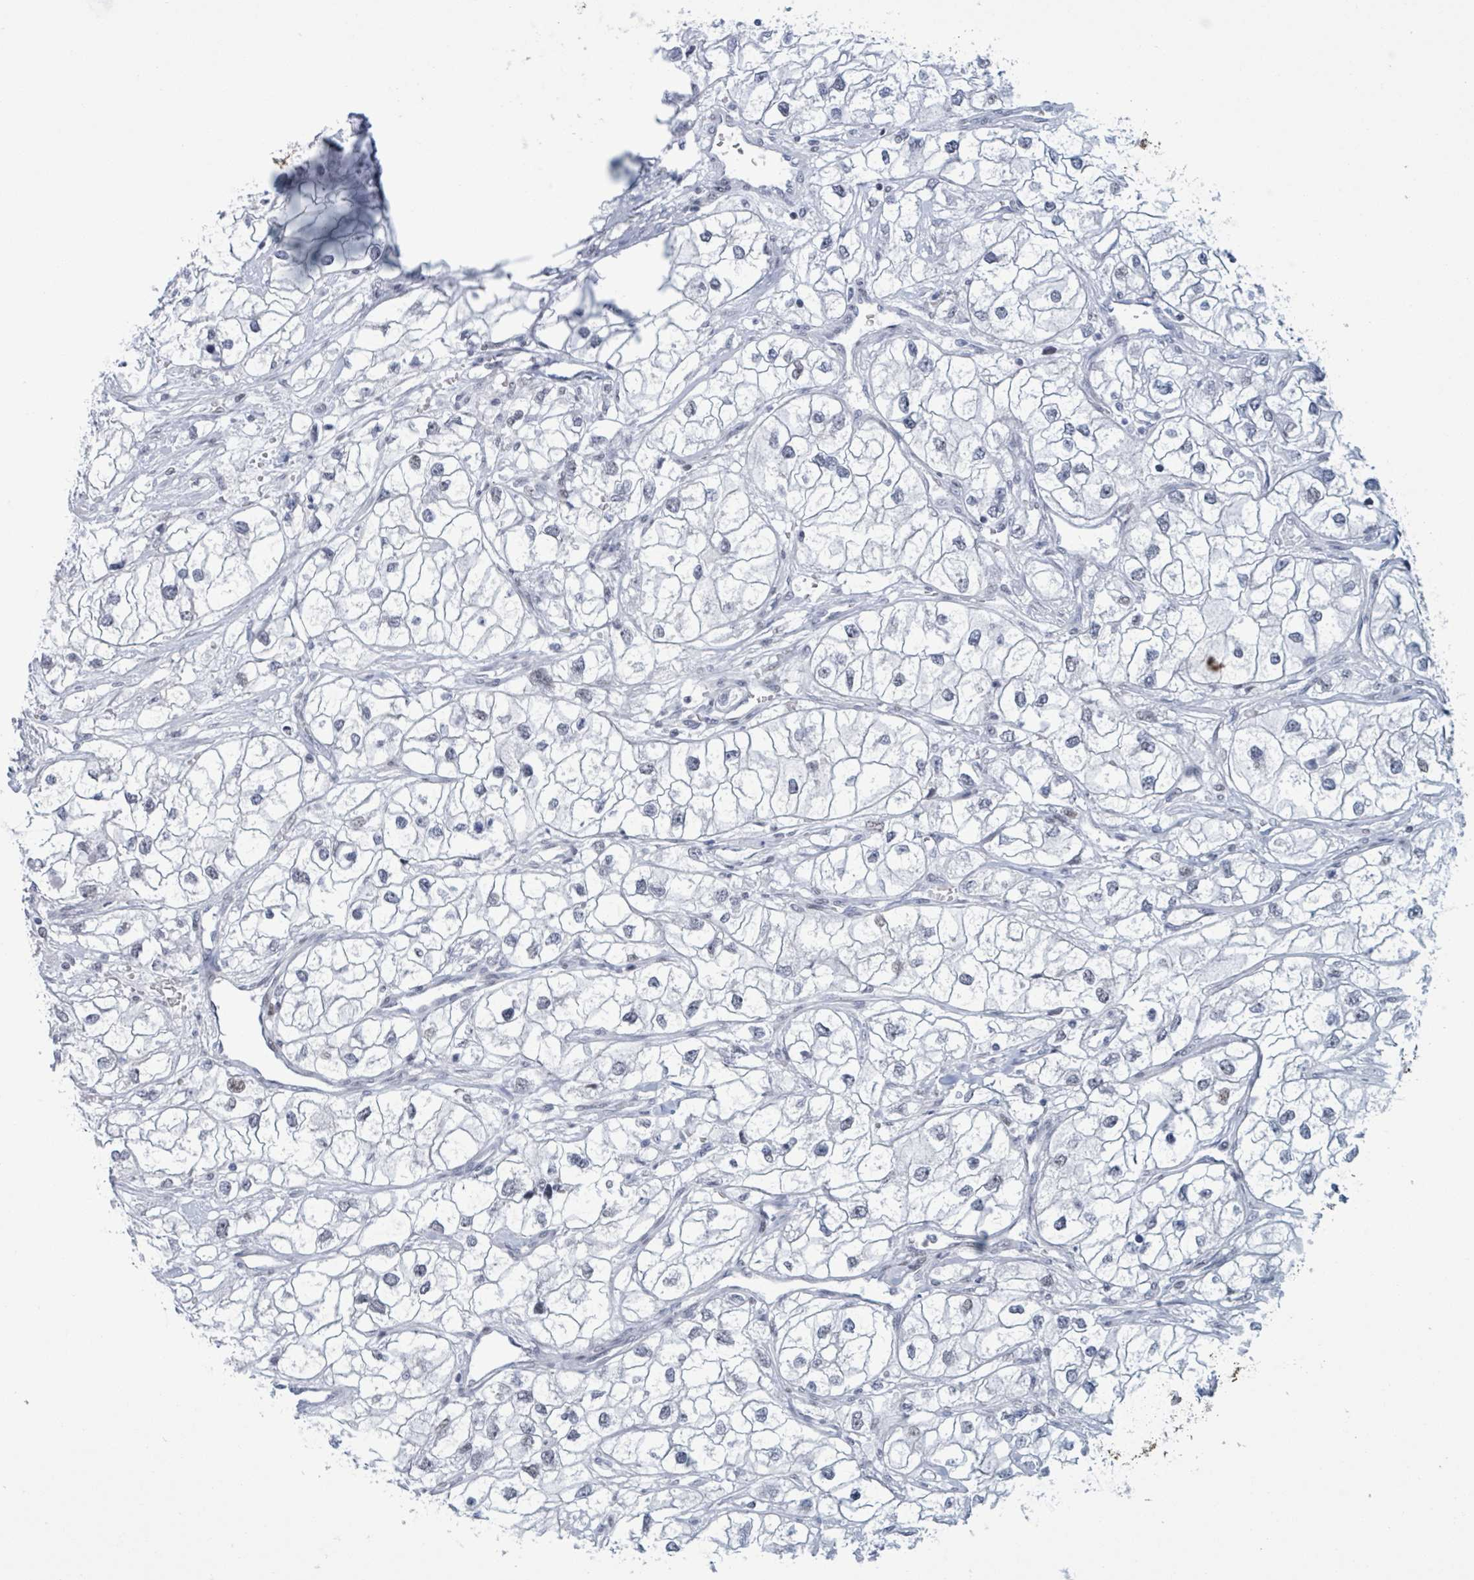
{"staining": {"intensity": "negative", "quantity": "none", "location": "none"}, "tissue": "renal cancer", "cell_type": "Tumor cells", "image_type": "cancer", "snomed": [{"axis": "morphology", "description": "Adenocarcinoma, NOS"}, {"axis": "topography", "description": "Kidney"}], "caption": "DAB immunohistochemical staining of human adenocarcinoma (renal) exhibits no significant staining in tumor cells.", "gene": "CT45A5", "patient": {"sex": "male", "age": 59}}